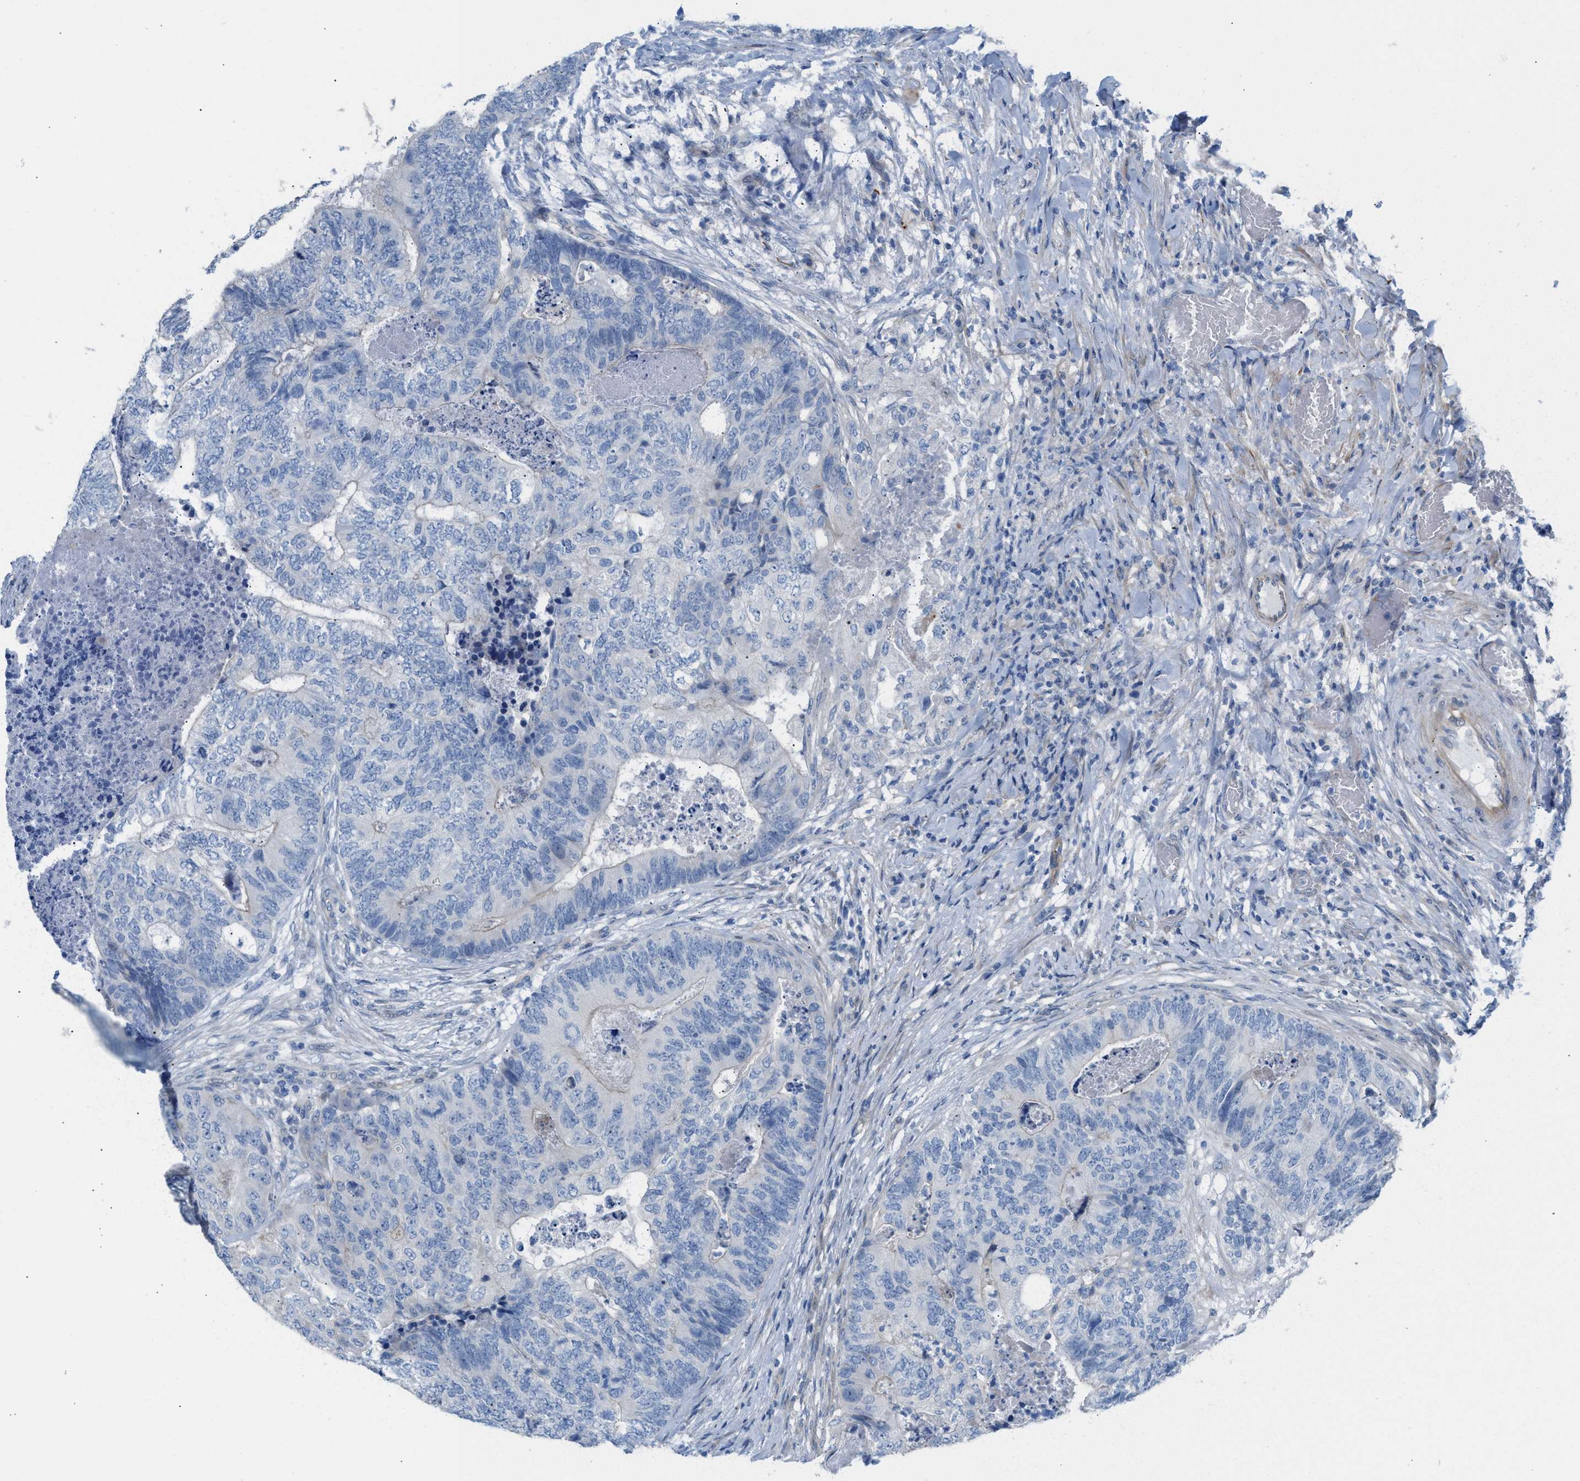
{"staining": {"intensity": "negative", "quantity": "none", "location": "none"}, "tissue": "colorectal cancer", "cell_type": "Tumor cells", "image_type": "cancer", "snomed": [{"axis": "morphology", "description": "Adenocarcinoma, NOS"}, {"axis": "topography", "description": "Colon"}], "caption": "Tumor cells show no significant protein expression in colorectal cancer (adenocarcinoma).", "gene": "MPP3", "patient": {"sex": "female", "age": 67}}